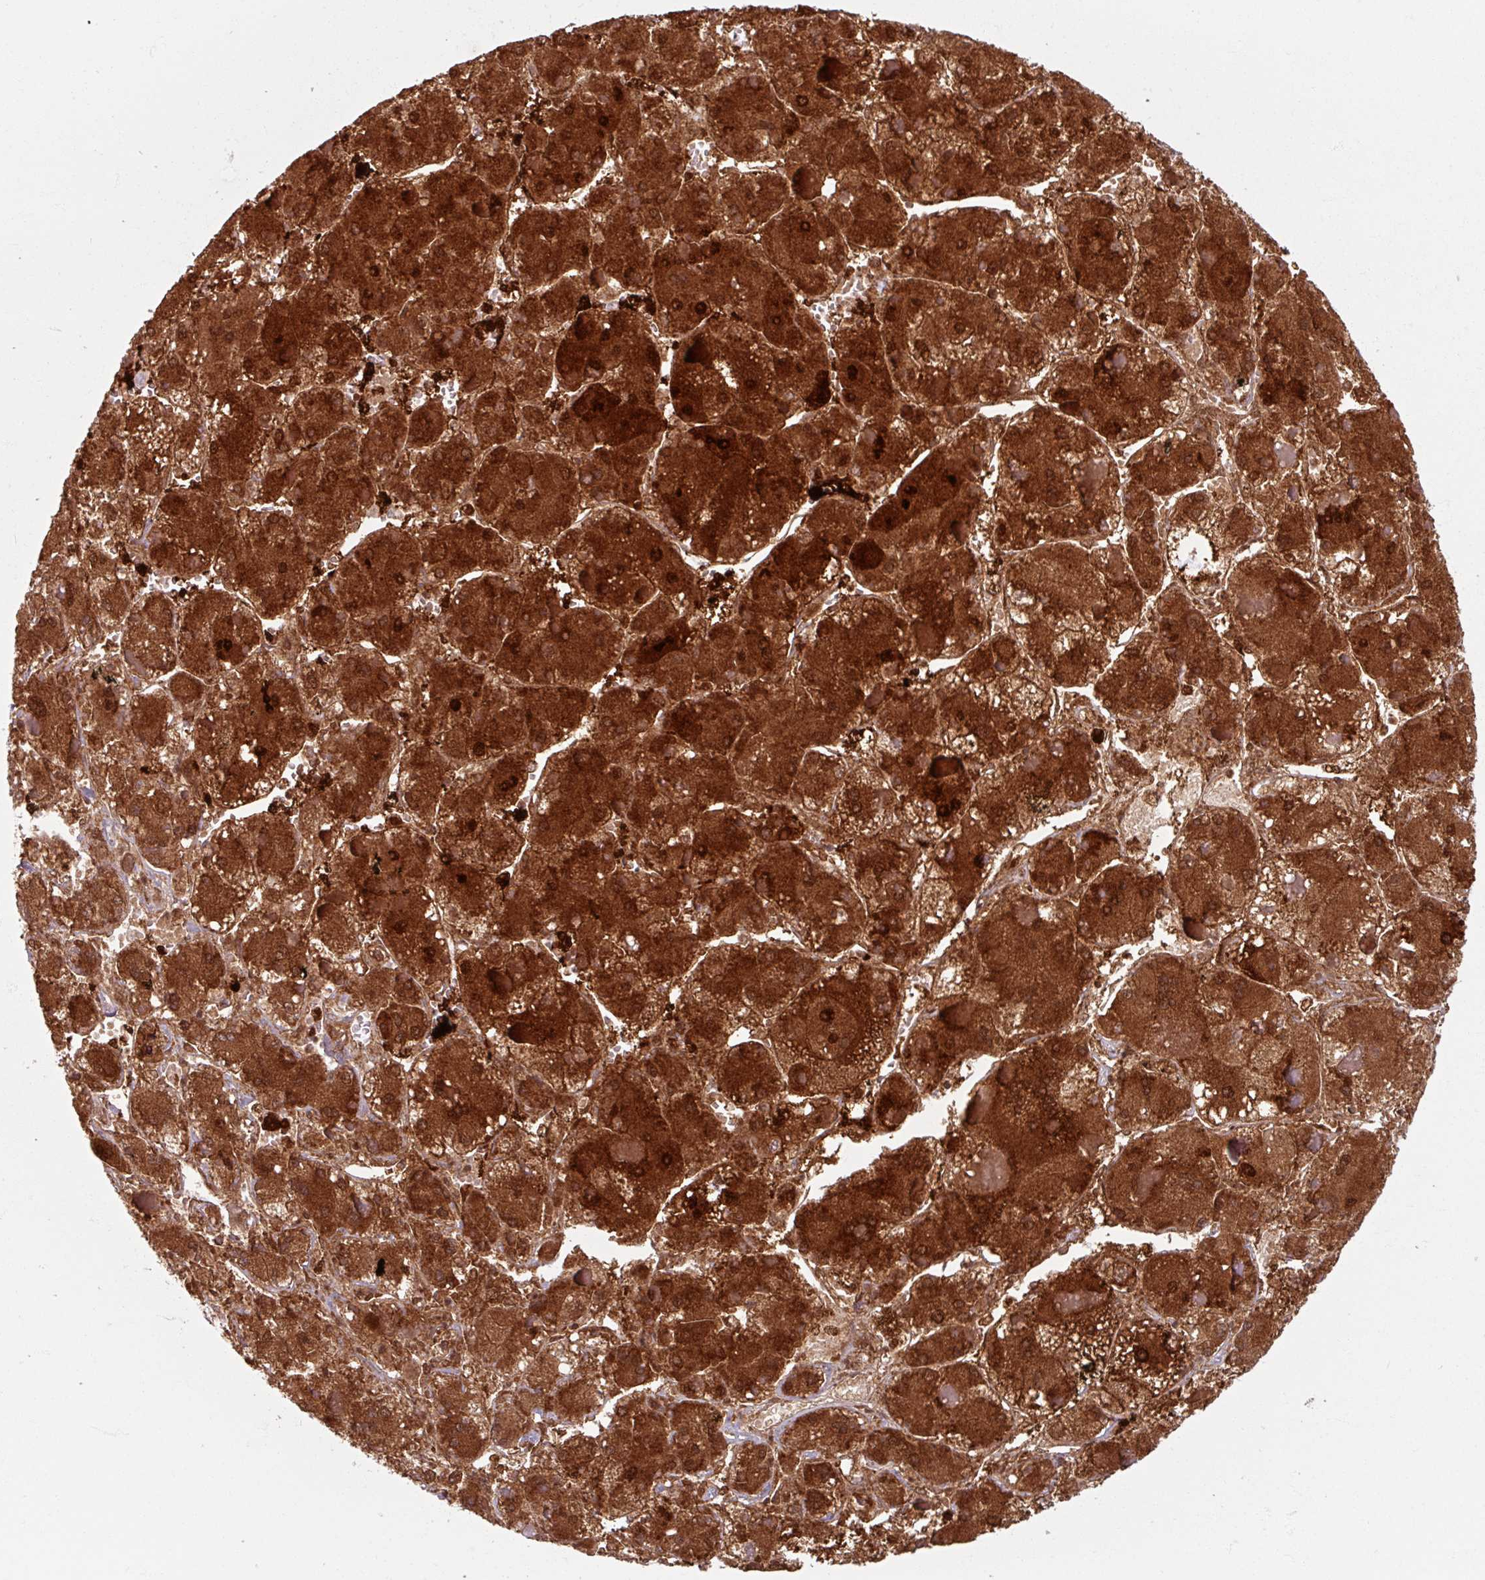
{"staining": {"intensity": "strong", "quantity": ">75%", "location": "cytoplasmic/membranous"}, "tissue": "liver cancer", "cell_type": "Tumor cells", "image_type": "cancer", "snomed": [{"axis": "morphology", "description": "Carcinoma, Hepatocellular, NOS"}, {"axis": "topography", "description": "Liver"}], "caption": "DAB immunohistochemical staining of liver hepatocellular carcinoma shows strong cytoplasmic/membranous protein expression in about >75% of tumor cells.", "gene": "ARG1", "patient": {"sex": "female", "age": 73}}